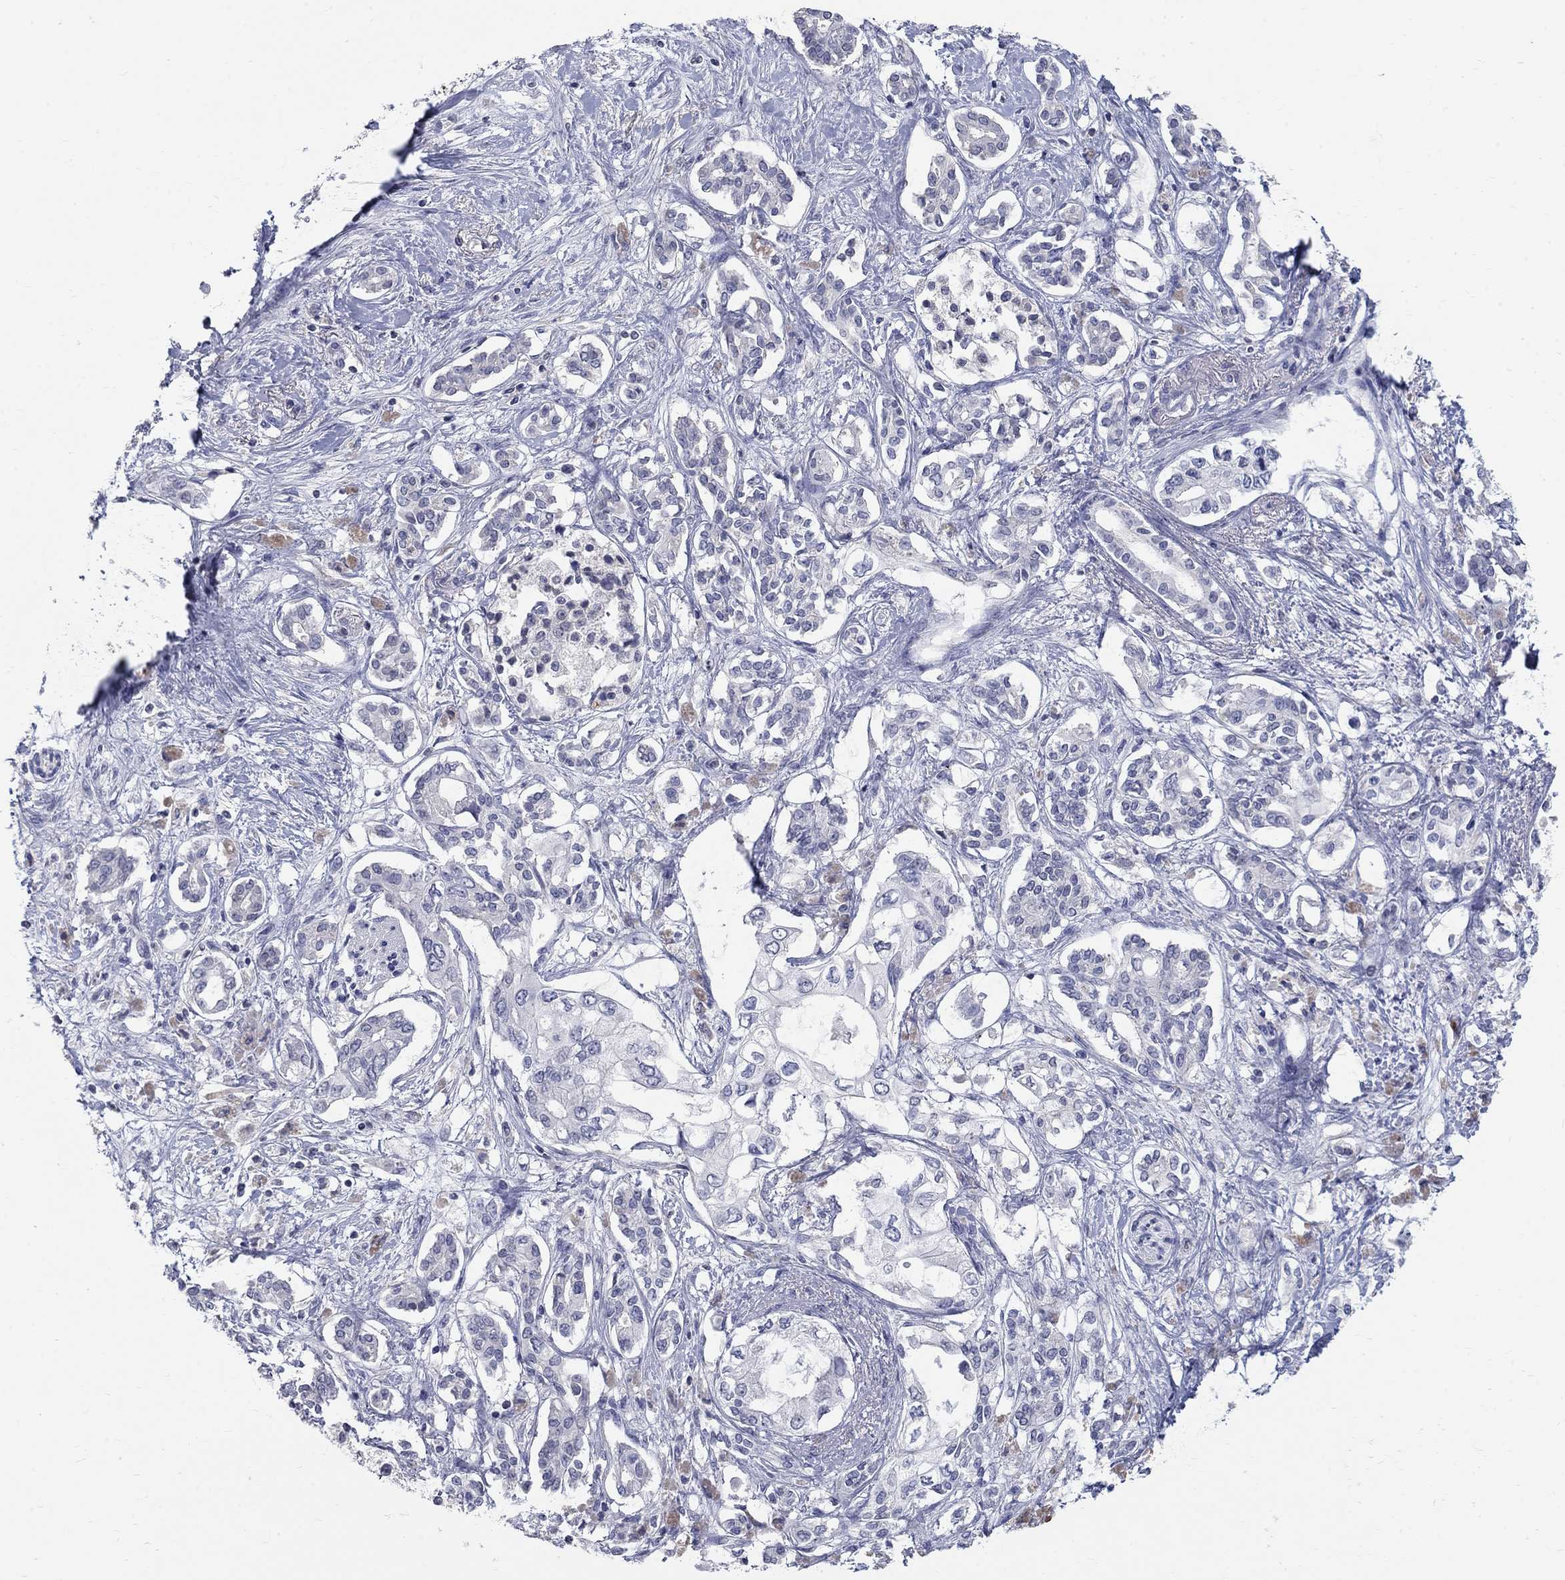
{"staining": {"intensity": "negative", "quantity": "none", "location": "none"}, "tissue": "pancreatic cancer", "cell_type": "Tumor cells", "image_type": "cancer", "snomed": [{"axis": "morphology", "description": "Adenocarcinoma, NOS"}, {"axis": "topography", "description": "Pancreas"}], "caption": "A high-resolution histopathology image shows immunohistochemistry staining of pancreatic cancer (adenocarcinoma), which displays no significant staining in tumor cells. (Stains: DAB (3,3'-diaminobenzidine) immunohistochemistry (IHC) with hematoxylin counter stain, Microscopy: brightfield microscopy at high magnification).", "gene": "PTH1R", "patient": {"sex": "female", "age": 63}}